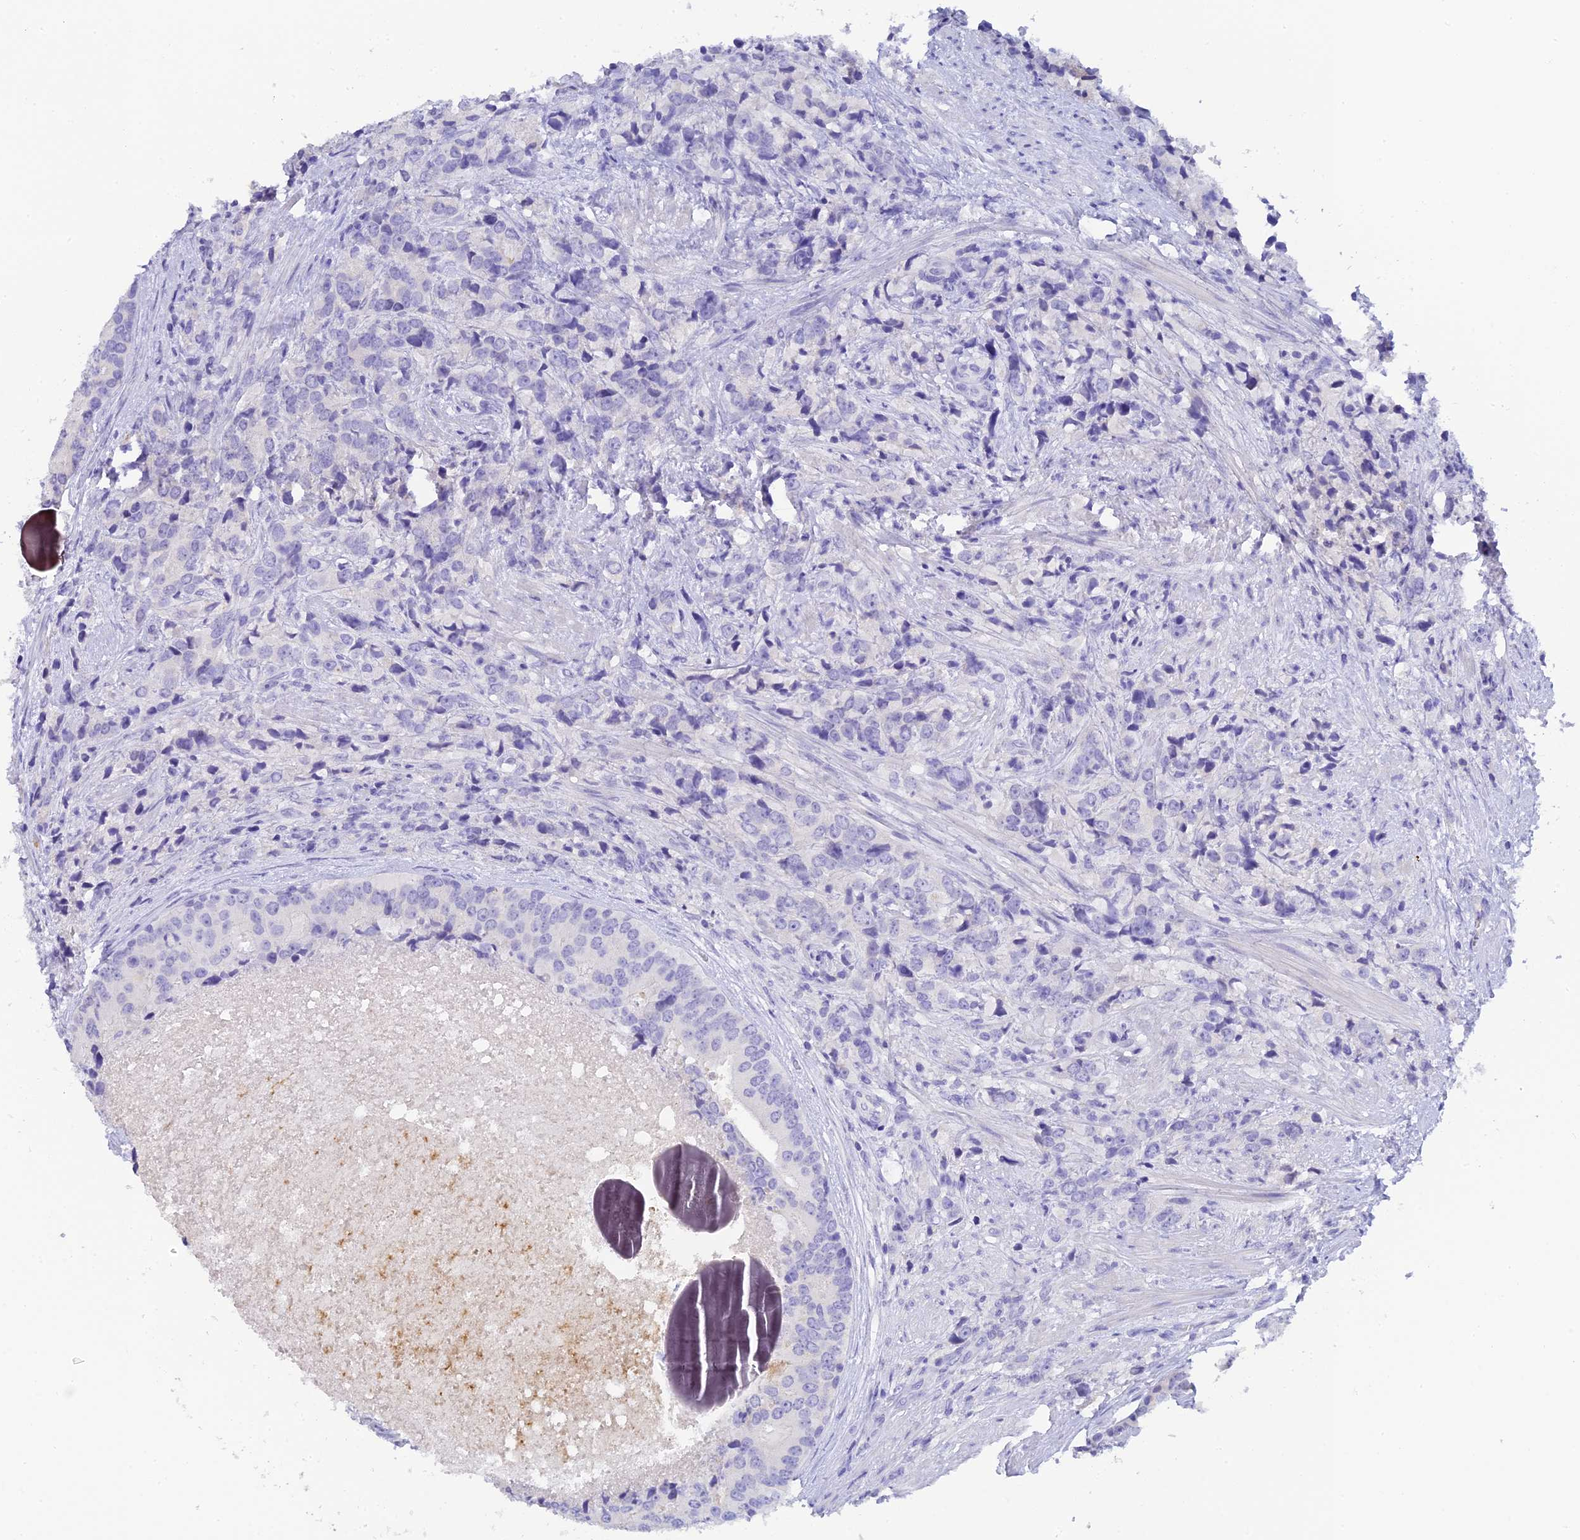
{"staining": {"intensity": "negative", "quantity": "none", "location": "none"}, "tissue": "prostate cancer", "cell_type": "Tumor cells", "image_type": "cancer", "snomed": [{"axis": "morphology", "description": "Adenocarcinoma, High grade"}, {"axis": "topography", "description": "Prostate"}], "caption": "Prostate cancer was stained to show a protein in brown. There is no significant staining in tumor cells.", "gene": "C12orf29", "patient": {"sex": "male", "age": 62}}